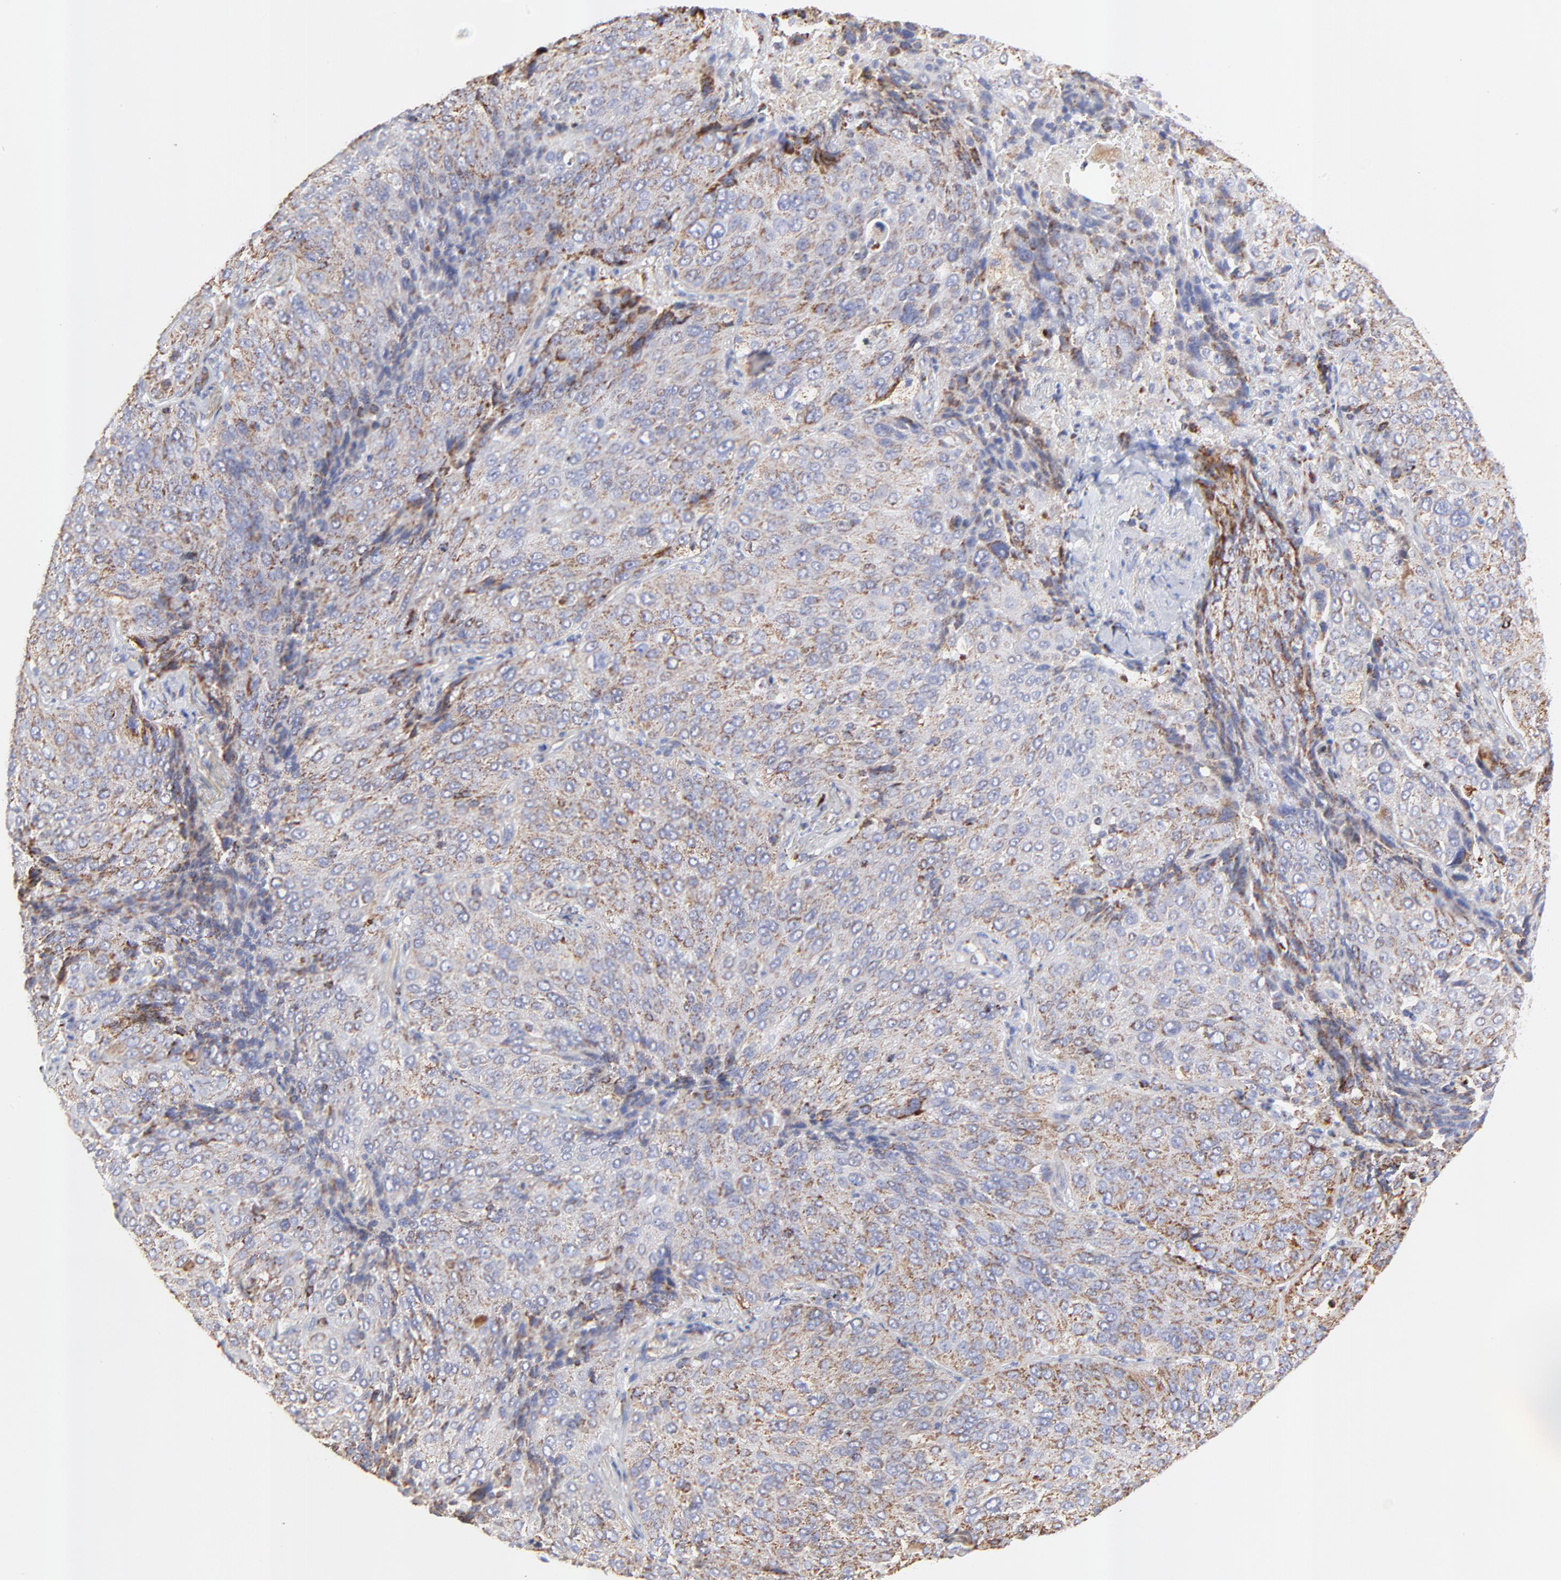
{"staining": {"intensity": "moderate", "quantity": ">75%", "location": "cytoplasmic/membranous"}, "tissue": "lung cancer", "cell_type": "Tumor cells", "image_type": "cancer", "snomed": [{"axis": "morphology", "description": "Squamous cell carcinoma, NOS"}, {"axis": "topography", "description": "Lung"}], "caption": "High-power microscopy captured an immunohistochemistry photomicrograph of lung cancer, revealing moderate cytoplasmic/membranous expression in about >75% of tumor cells.", "gene": "COX4I1", "patient": {"sex": "male", "age": 54}}